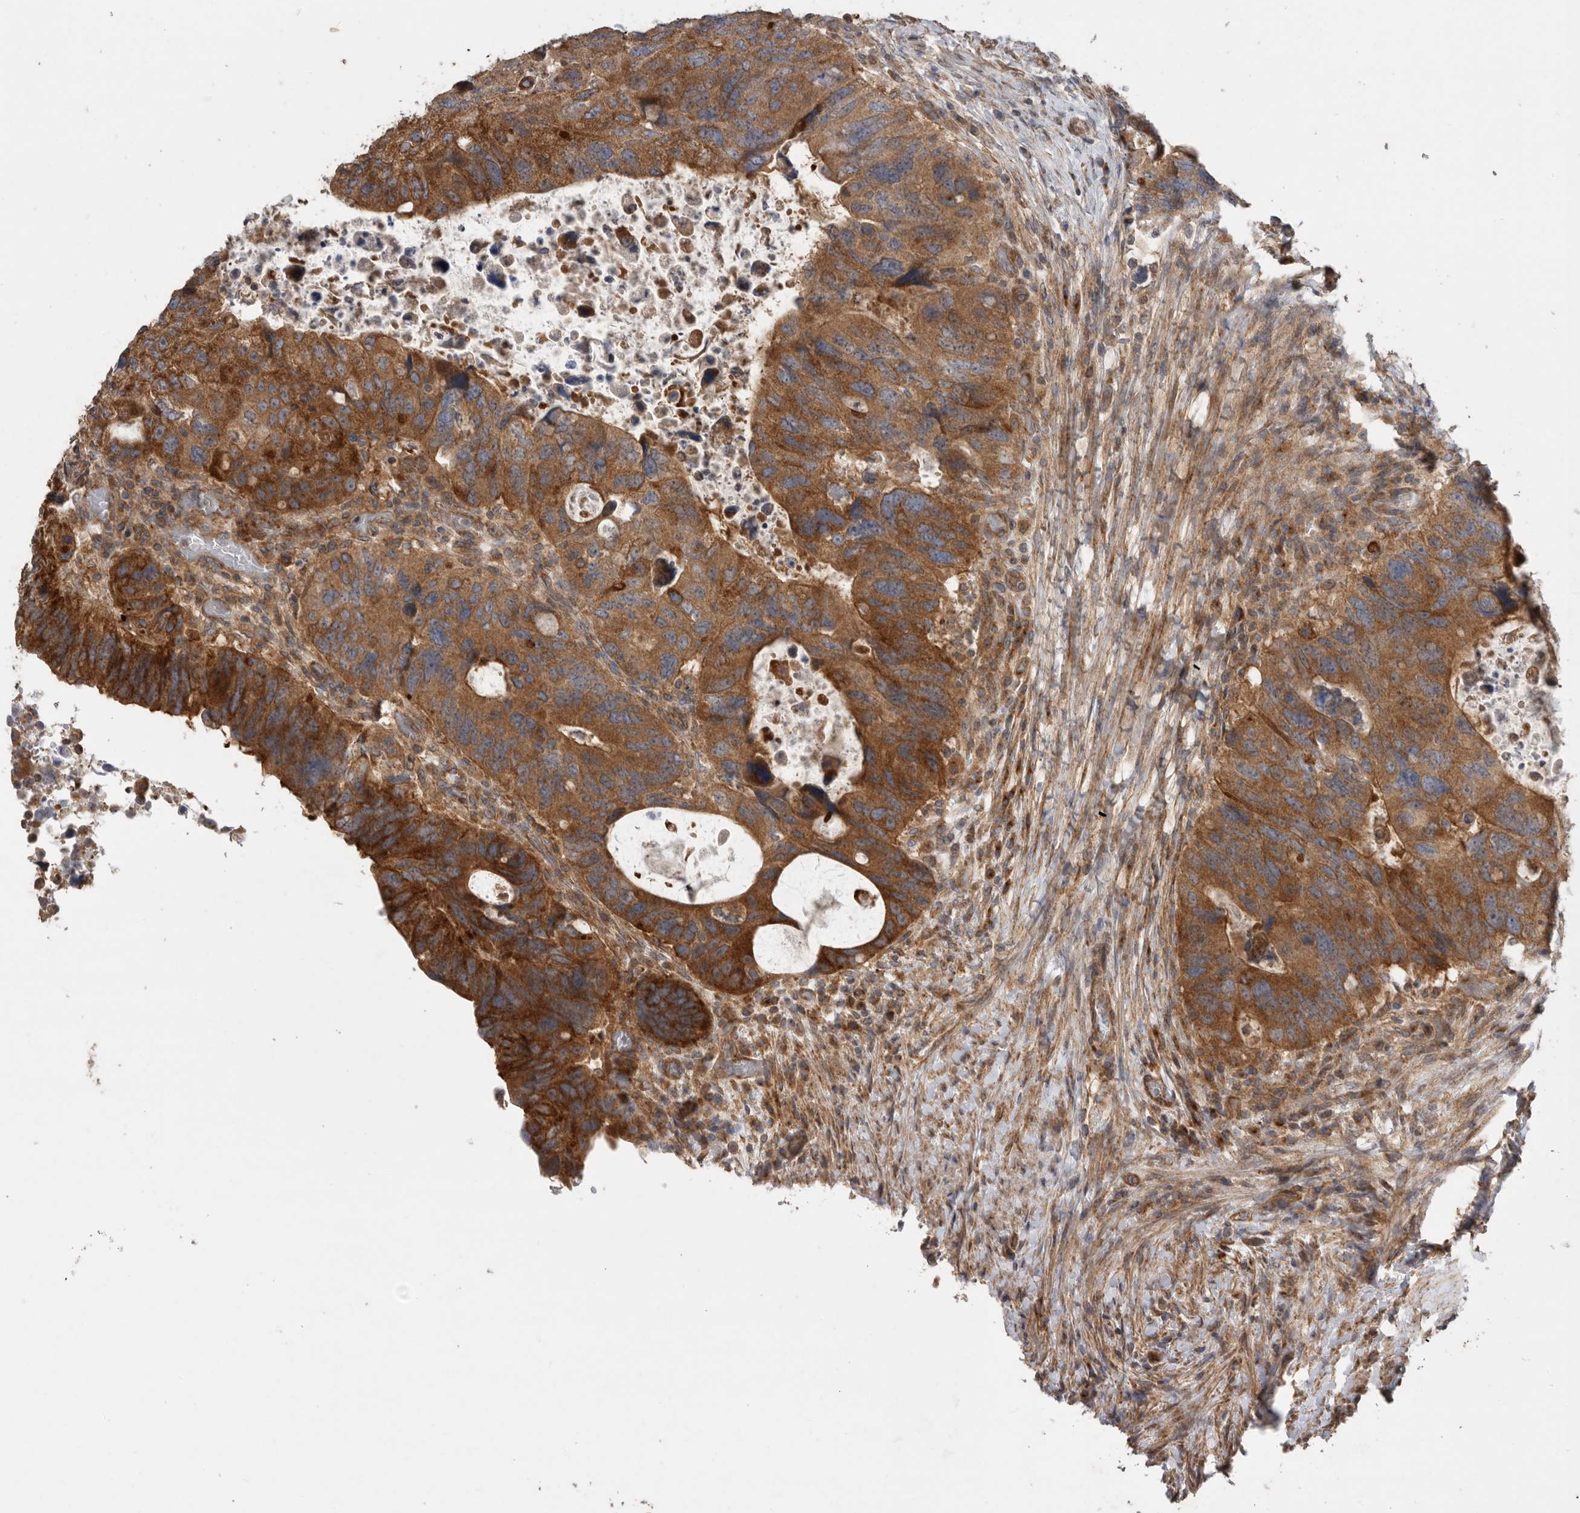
{"staining": {"intensity": "strong", "quantity": ">75%", "location": "cytoplasmic/membranous"}, "tissue": "colorectal cancer", "cell_type": "Tumor cells", "image_type": "cancer", "snomed": [{"axis": "morphology", "description": "Adenocarcinoma, NOS"}, {"axis": "topography", "description": "Rectum"}], "caption": "Protein analysis of colorectal cancer tissue displays strong cytoplasmic/membranous positivity in about >75% of tumor cells.", "gene": "PODXL2", "patient": {"sex": "male", "age": 59}}